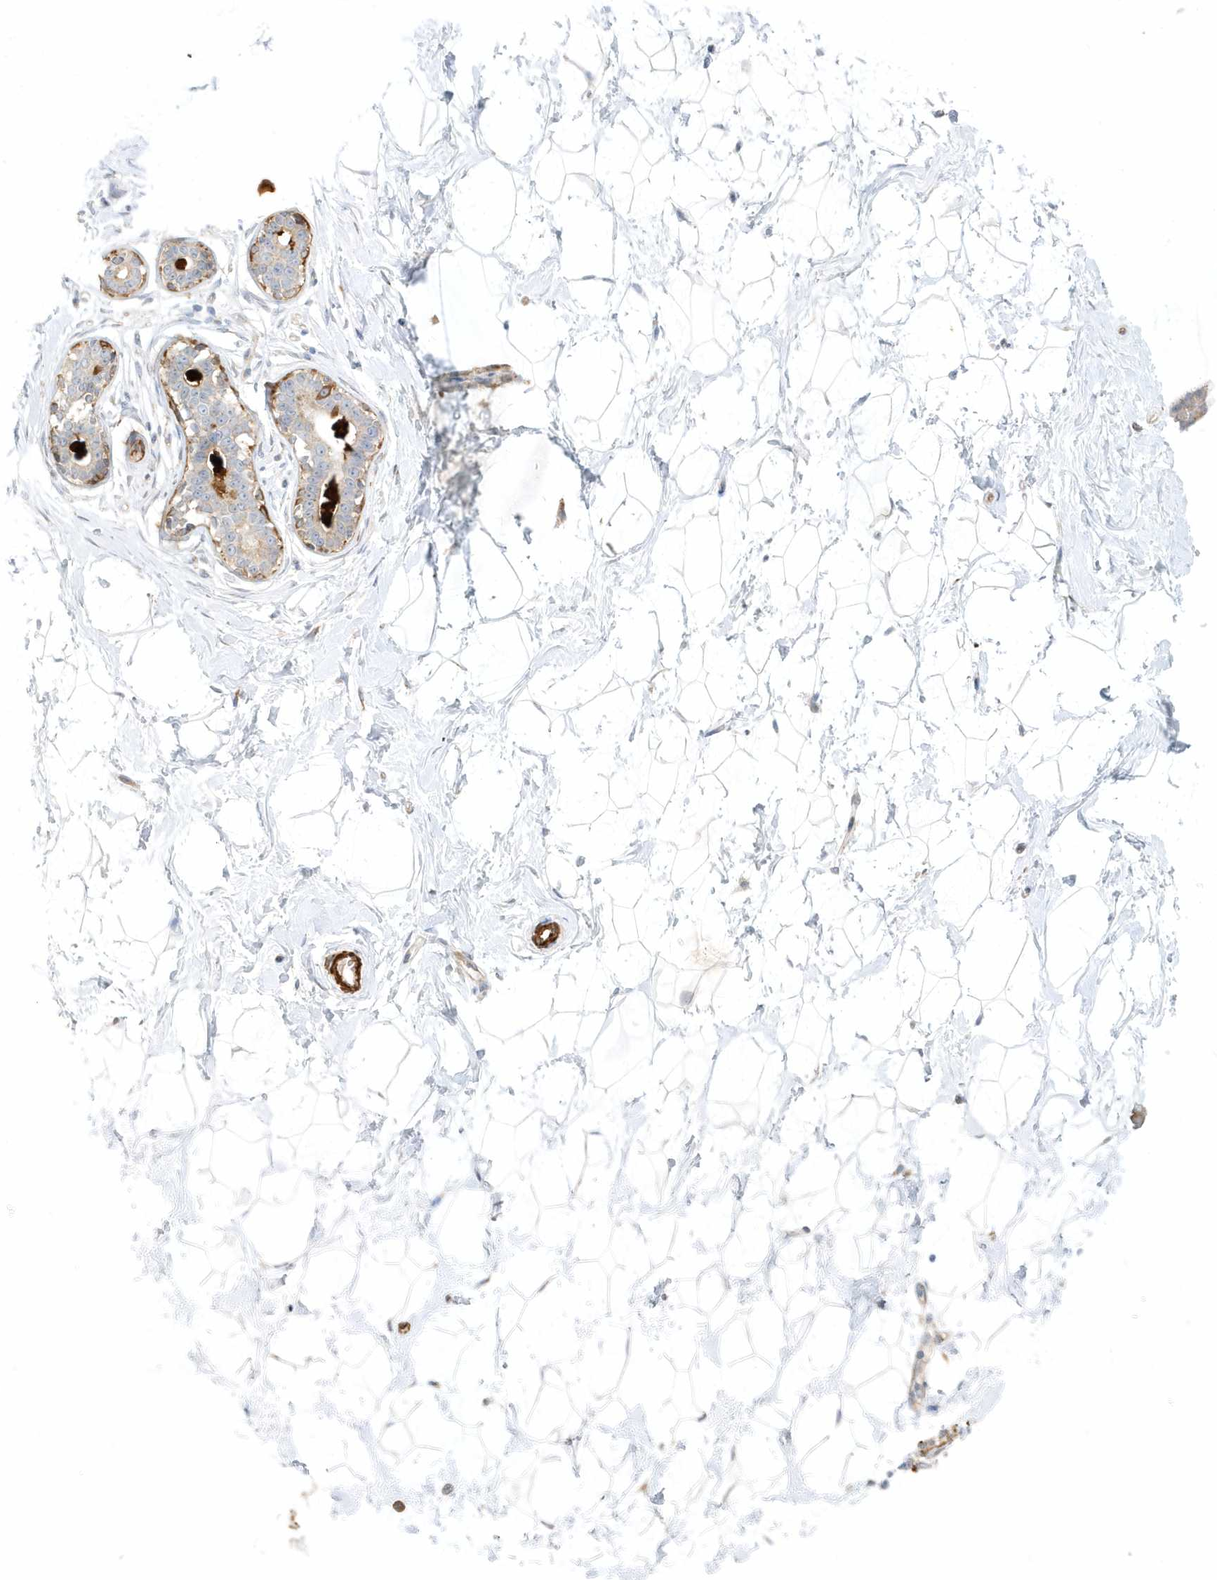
{"staining": {"intensity": "negative", "quantity": "none", "location": "none"}, "tissue": "breast", "cell_type": "Adipocytes", "image_type": "normal", "snomed": [{"axis": "morphology", "description": "Normal tissue, NOS"}, {"axis": "morphology", "description": "Adenoma, NOS"}, {"axis": "topography", "description": "Breast"}], "caption": "Human breast stained for a protein using immunohistochemistry (IHC) reveals no staining in adipocytes.", "gene": "THADA", "patient": {"sex": "female", "age": 23}}